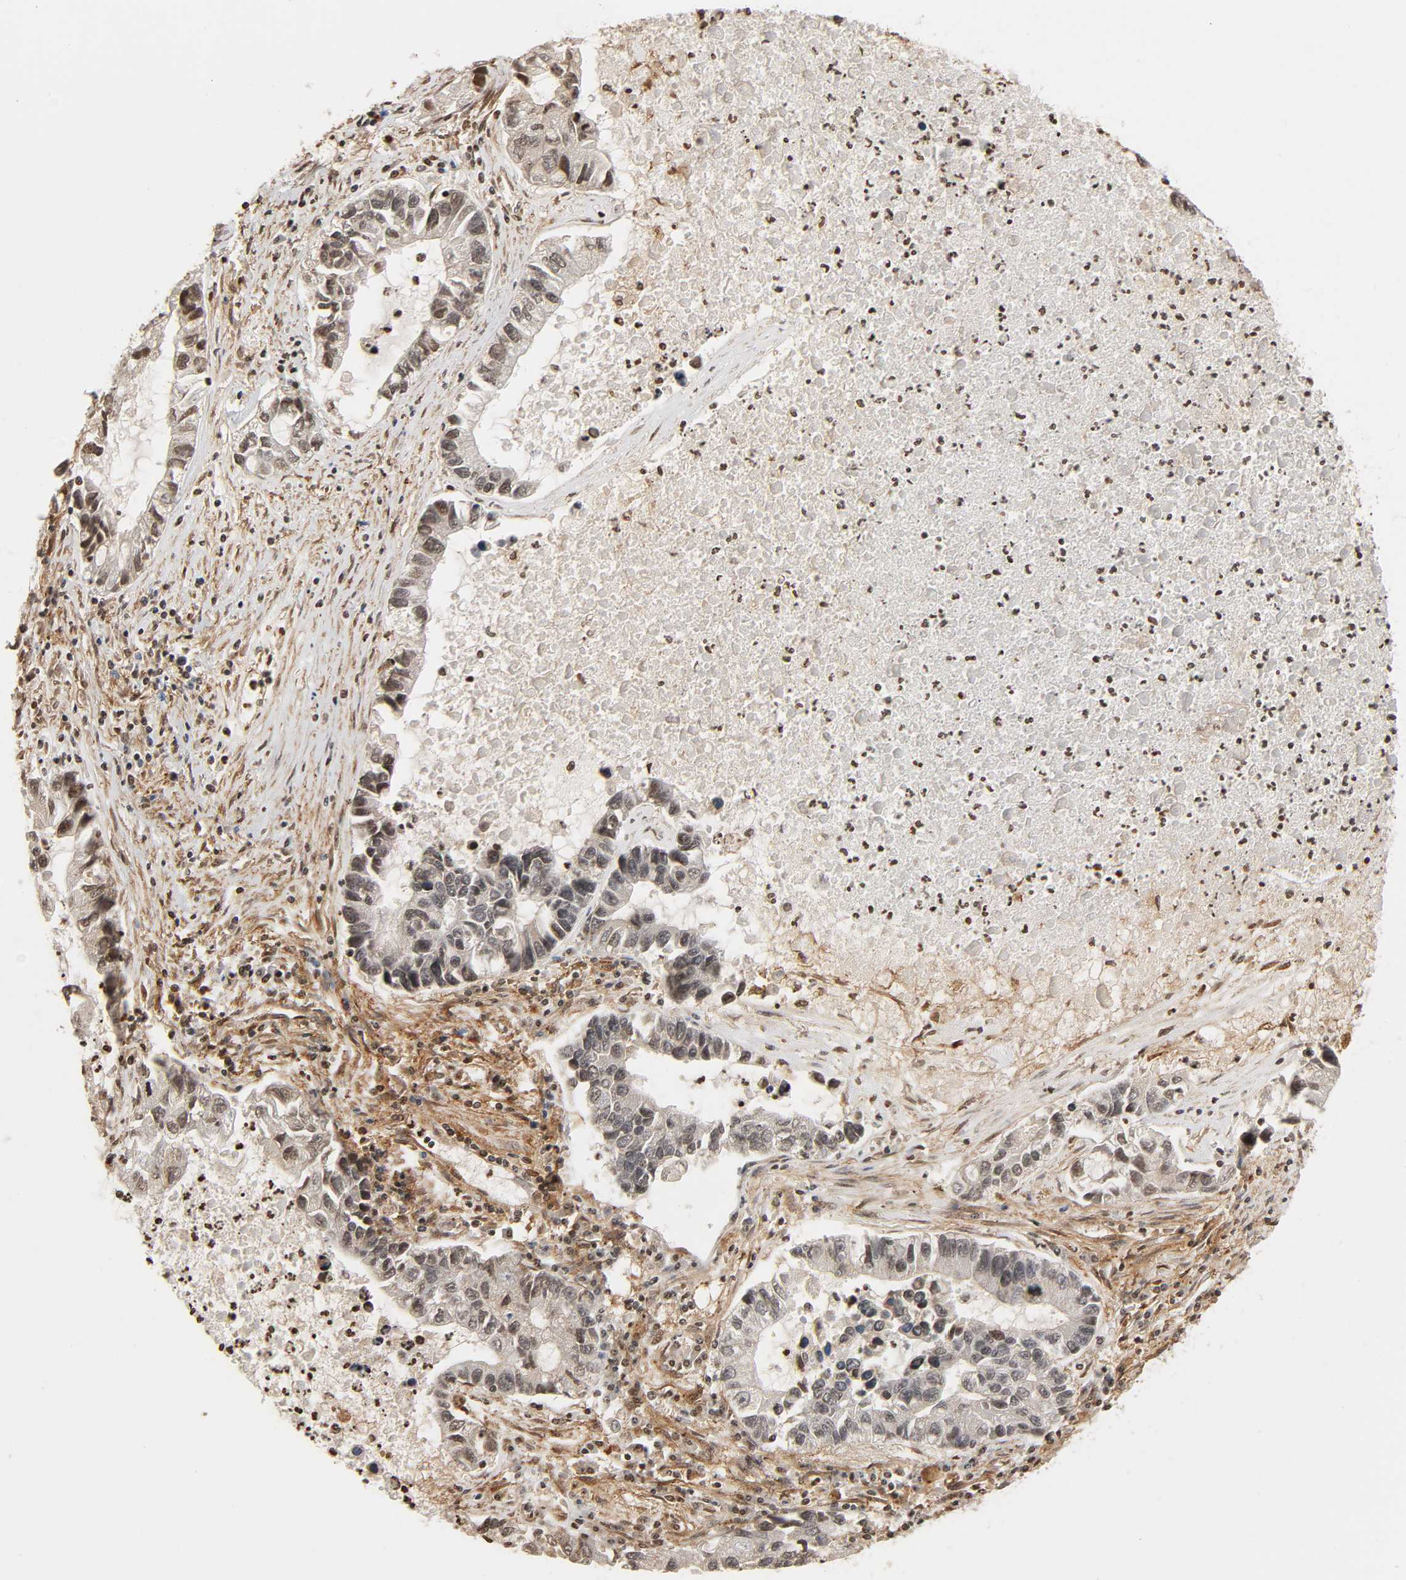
{"staining": {"intensity": "negative", "quantity": "none", "location": "none"}, "tissue": "lung cancer", "cell_type": "Tumor cells", "image_type": "cancer", "snomed": [{"axis": "morphology", "description": "Adenocarcinoma, NOS"}, {"axis": "topography", "description": "Lung"}], "caption": "IHC image of neoplastic tissue: lung cancer (adenocarcinoma) stained with DAB shows no significant protein positivity in tumor cells. (Stains: DAB immunohistochemistry with hematoxylin counter stain, Microscopy: brightfield microscopy at high magnification).", "gene": "ITGAV", "patient": {"sex": "female", "age": 51}}